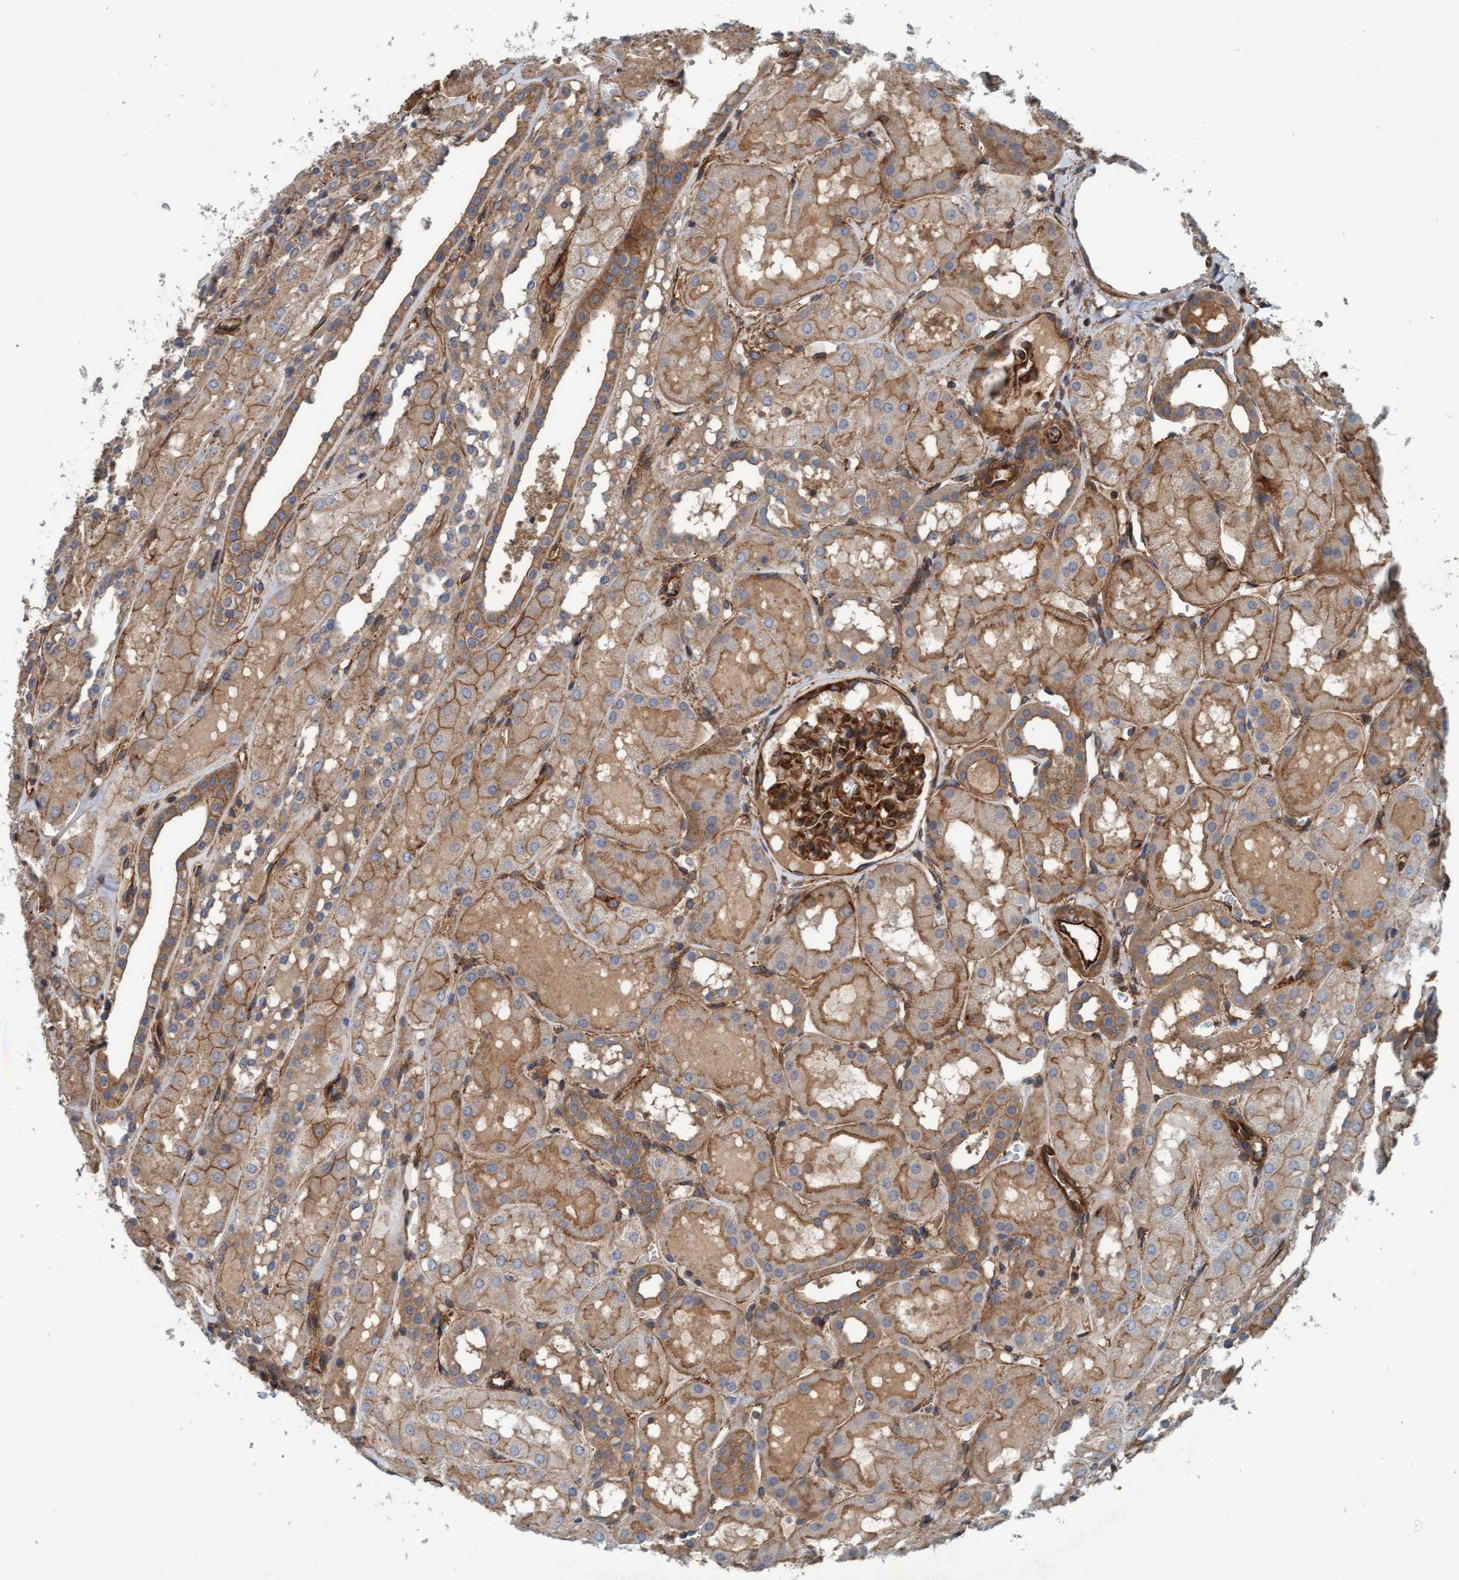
{"staining": {"intensity": "strong", "quantity": ">75%", "location": "cytoplasmic/membranous"}, "tissue": "kidney", "cell_type": "Cells in glomeruli", "image_type": "normal", "snomed": [{"axis": "morphology", "description": "Normal tissue, NOS"}, {"axis": "topography", "description": "Kidney"}, {"axis": "topography", "description": "Urinary bladder"}], "caption": "A brown stain labels strong cytoplasmic/membranous staining of a protein in cells in glomeruli of unremarkable human kidney. The protein of interest is stained brown, and the nuclei are stained in blue (DAB IHC with brightfield microscopy, high magnification).", "gene": "STXBP4", "patient": {"sex": "male", "age": 16}}